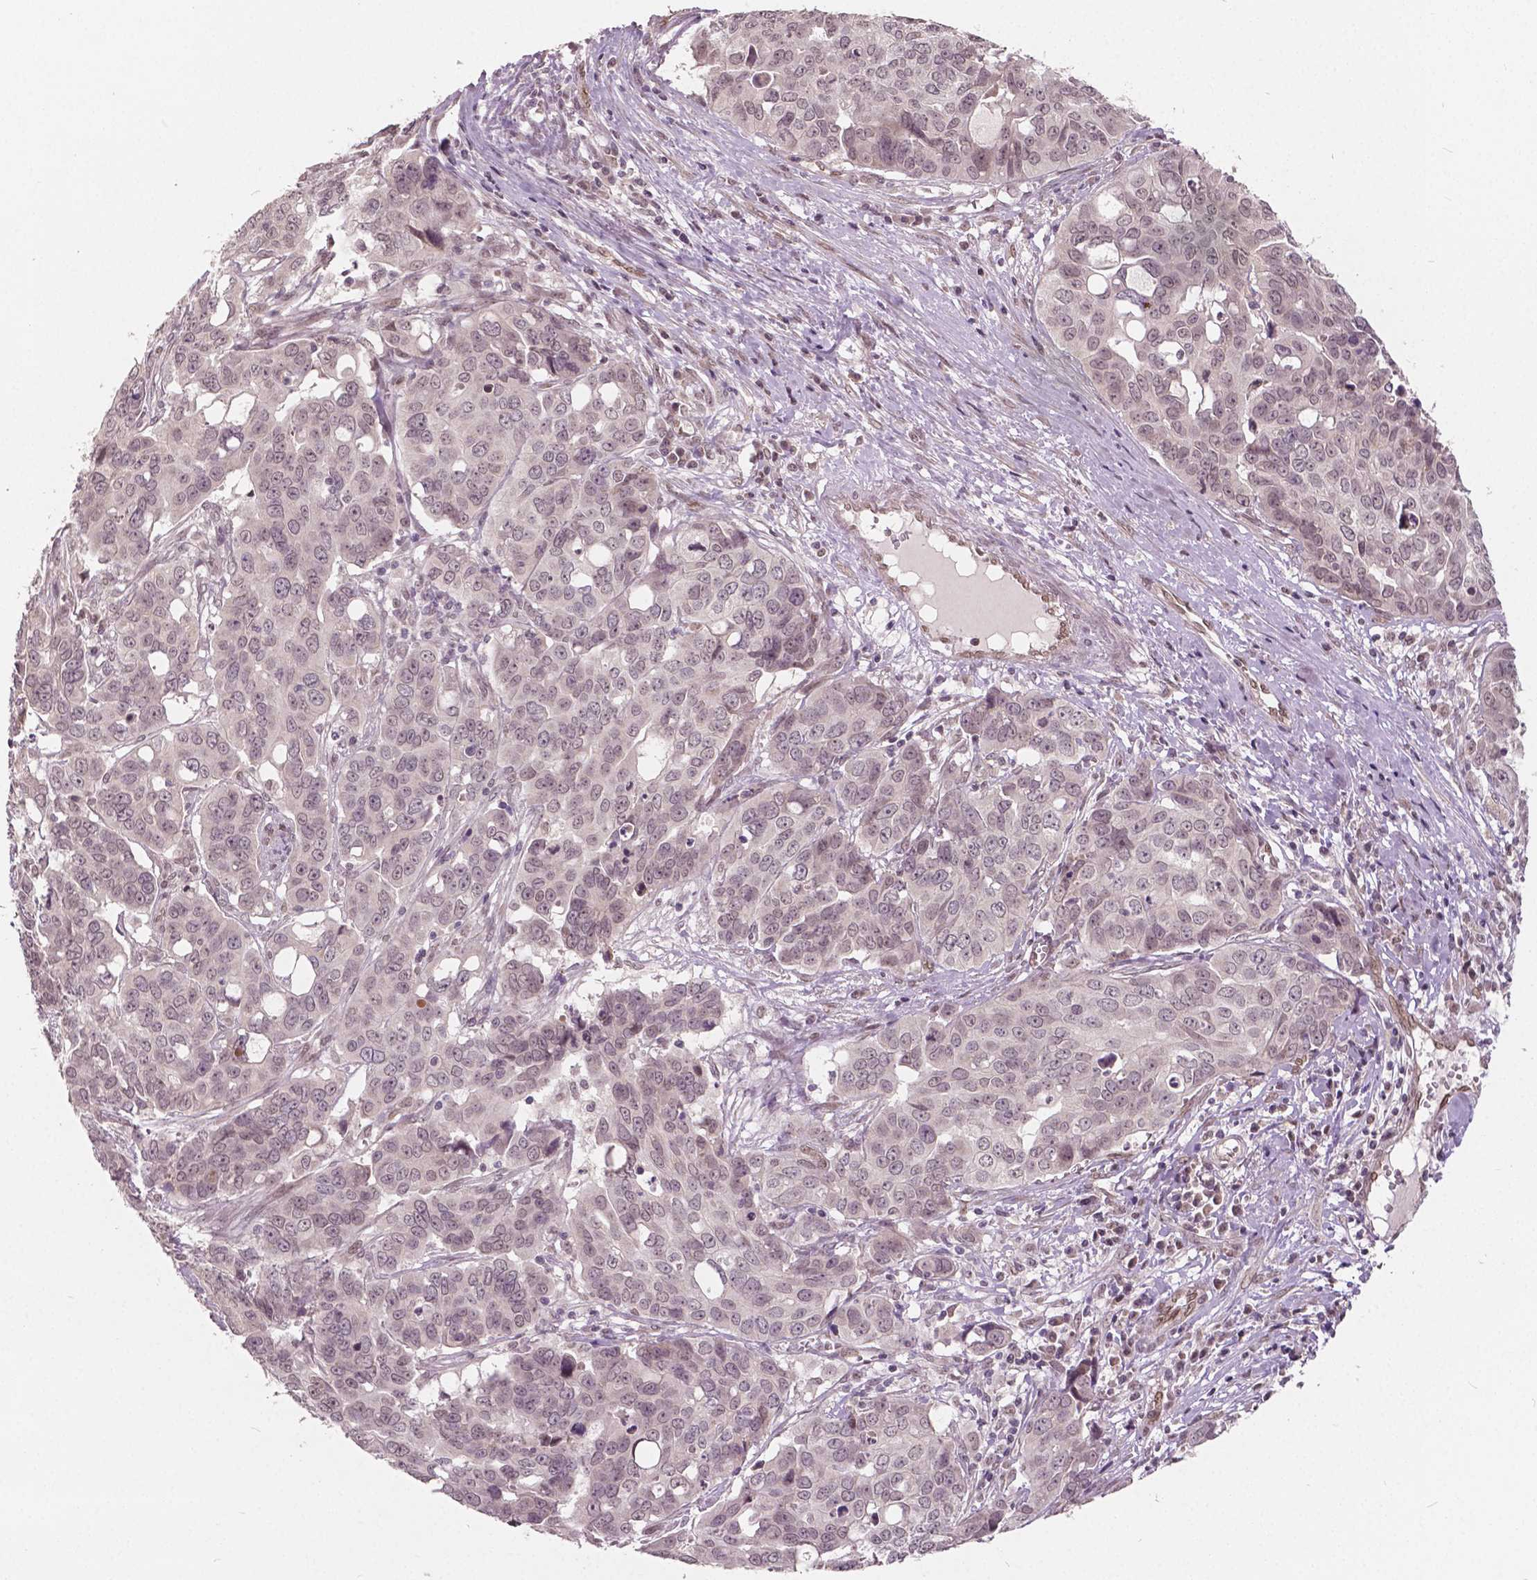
{"staining": {"intensity": "negative", "quantity": "none", "location": "none"}, "tissue": "ovarian cancer", "cell_type": "Tumor cells", "image_type": "cancer", "snomed": [{"axis": "morphology", "description": "Carcinoma, endometroid"}, {"axis": "topography", "description": "Ovary"}], "caption": "IHC of ovarian endometroid carcinoma demonstrates no positivity in tumor cells. (DAB immunohistochemistry (IHC) with hematoxylin counter stain).", "gene": "HMBOX1", "patient": {"sex": "female", "age": 78}}